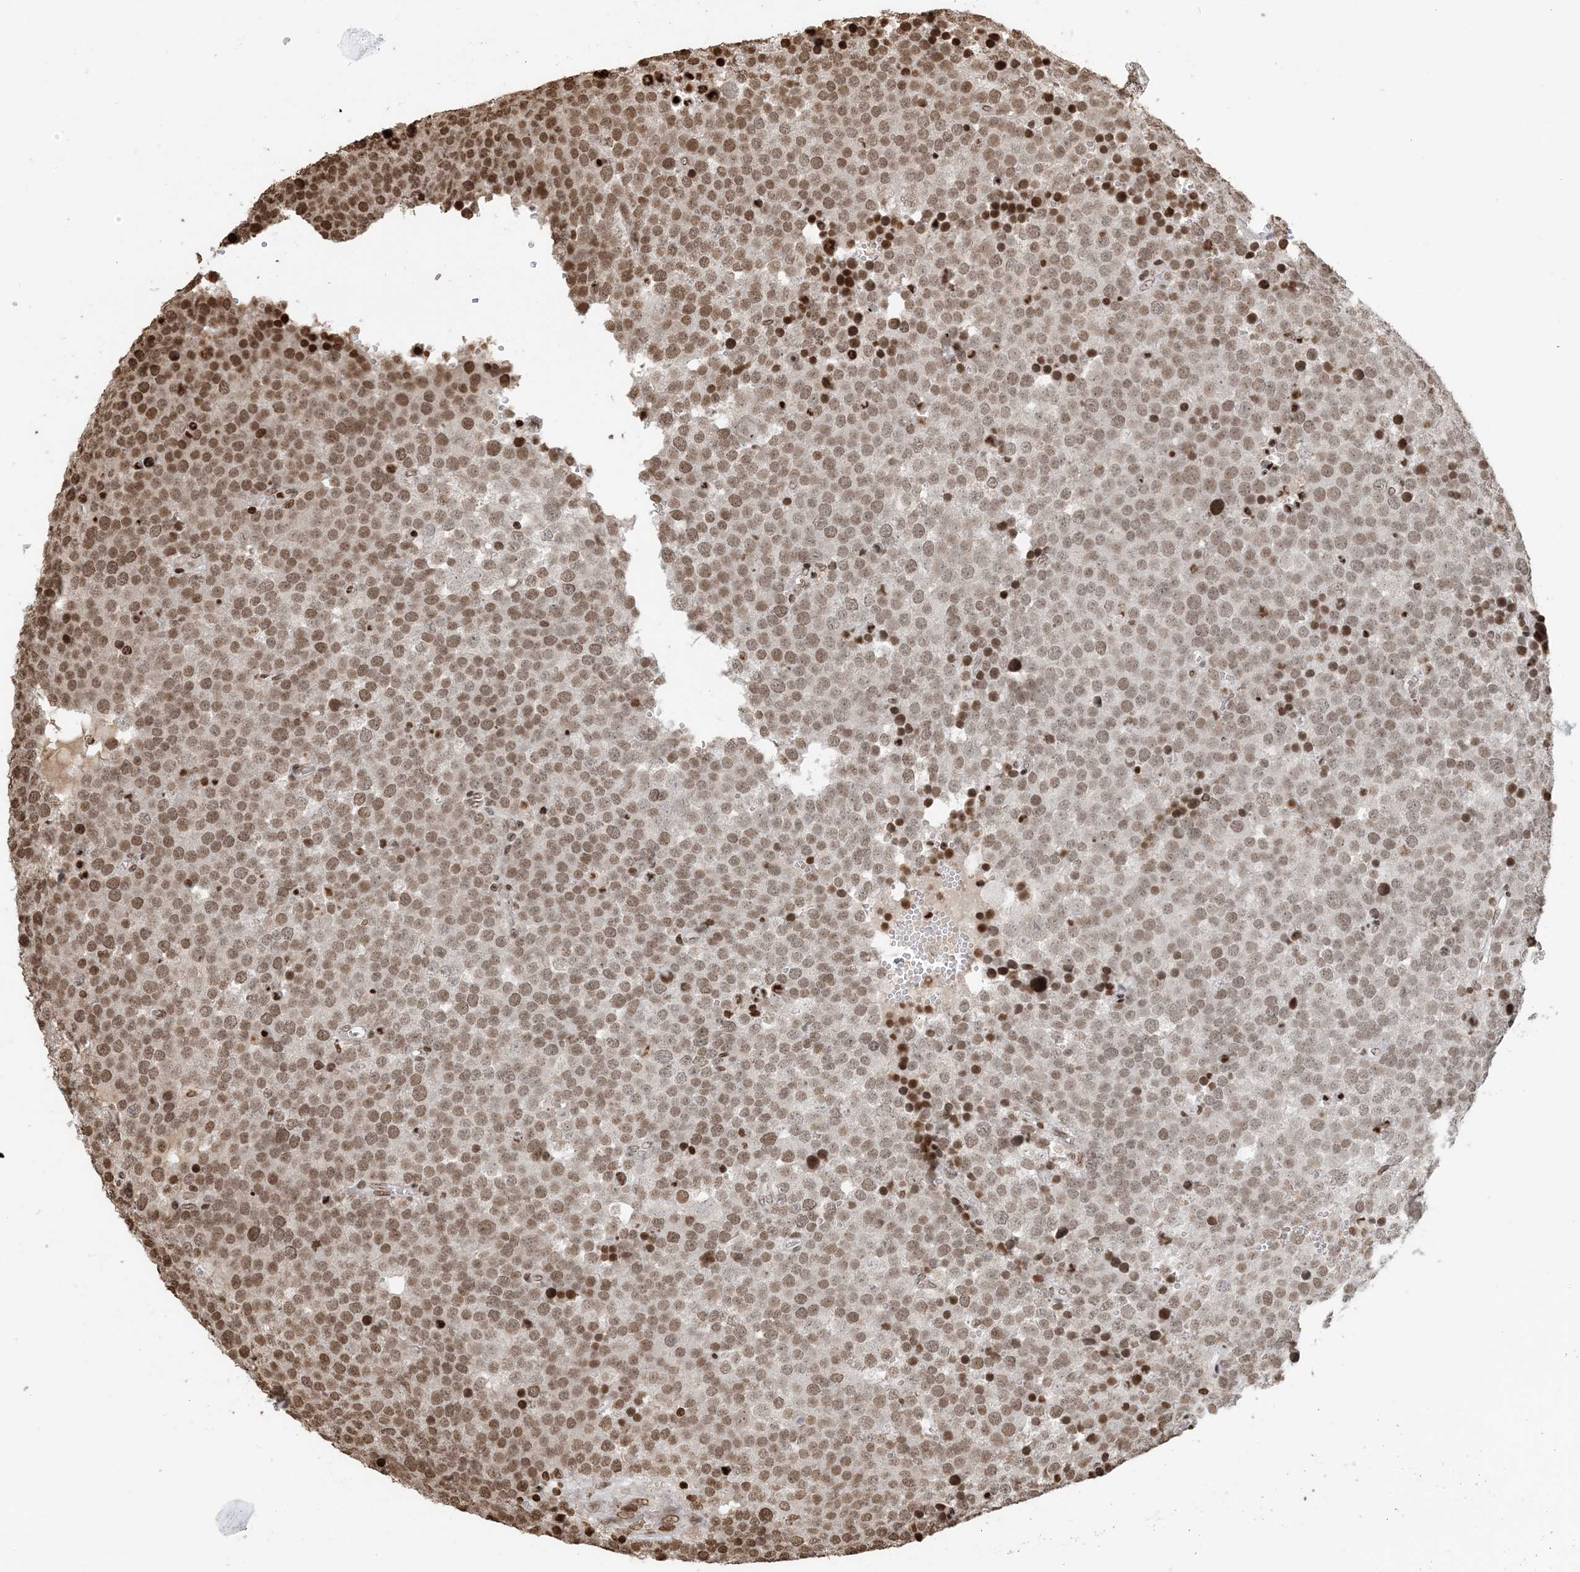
{"staining": {"intensity": "moderate", "quantity": ">75%", "location": "nuclear"}, "tissue": "testis cancer", "cell_type": "Tumor cells", "image_type": "cancer", "snomed": [{"axis": "morphology", "description": "Seminoma, NOS"}, {"axis": "topography", "description": "Testis"}], "caption": "Testis cancer (seminoma) tissue exhibits moderate nuclear staining in about >75% of tumor cells", "gene": "H3-3B", "patient": {"sex": "male", "age": 71}}